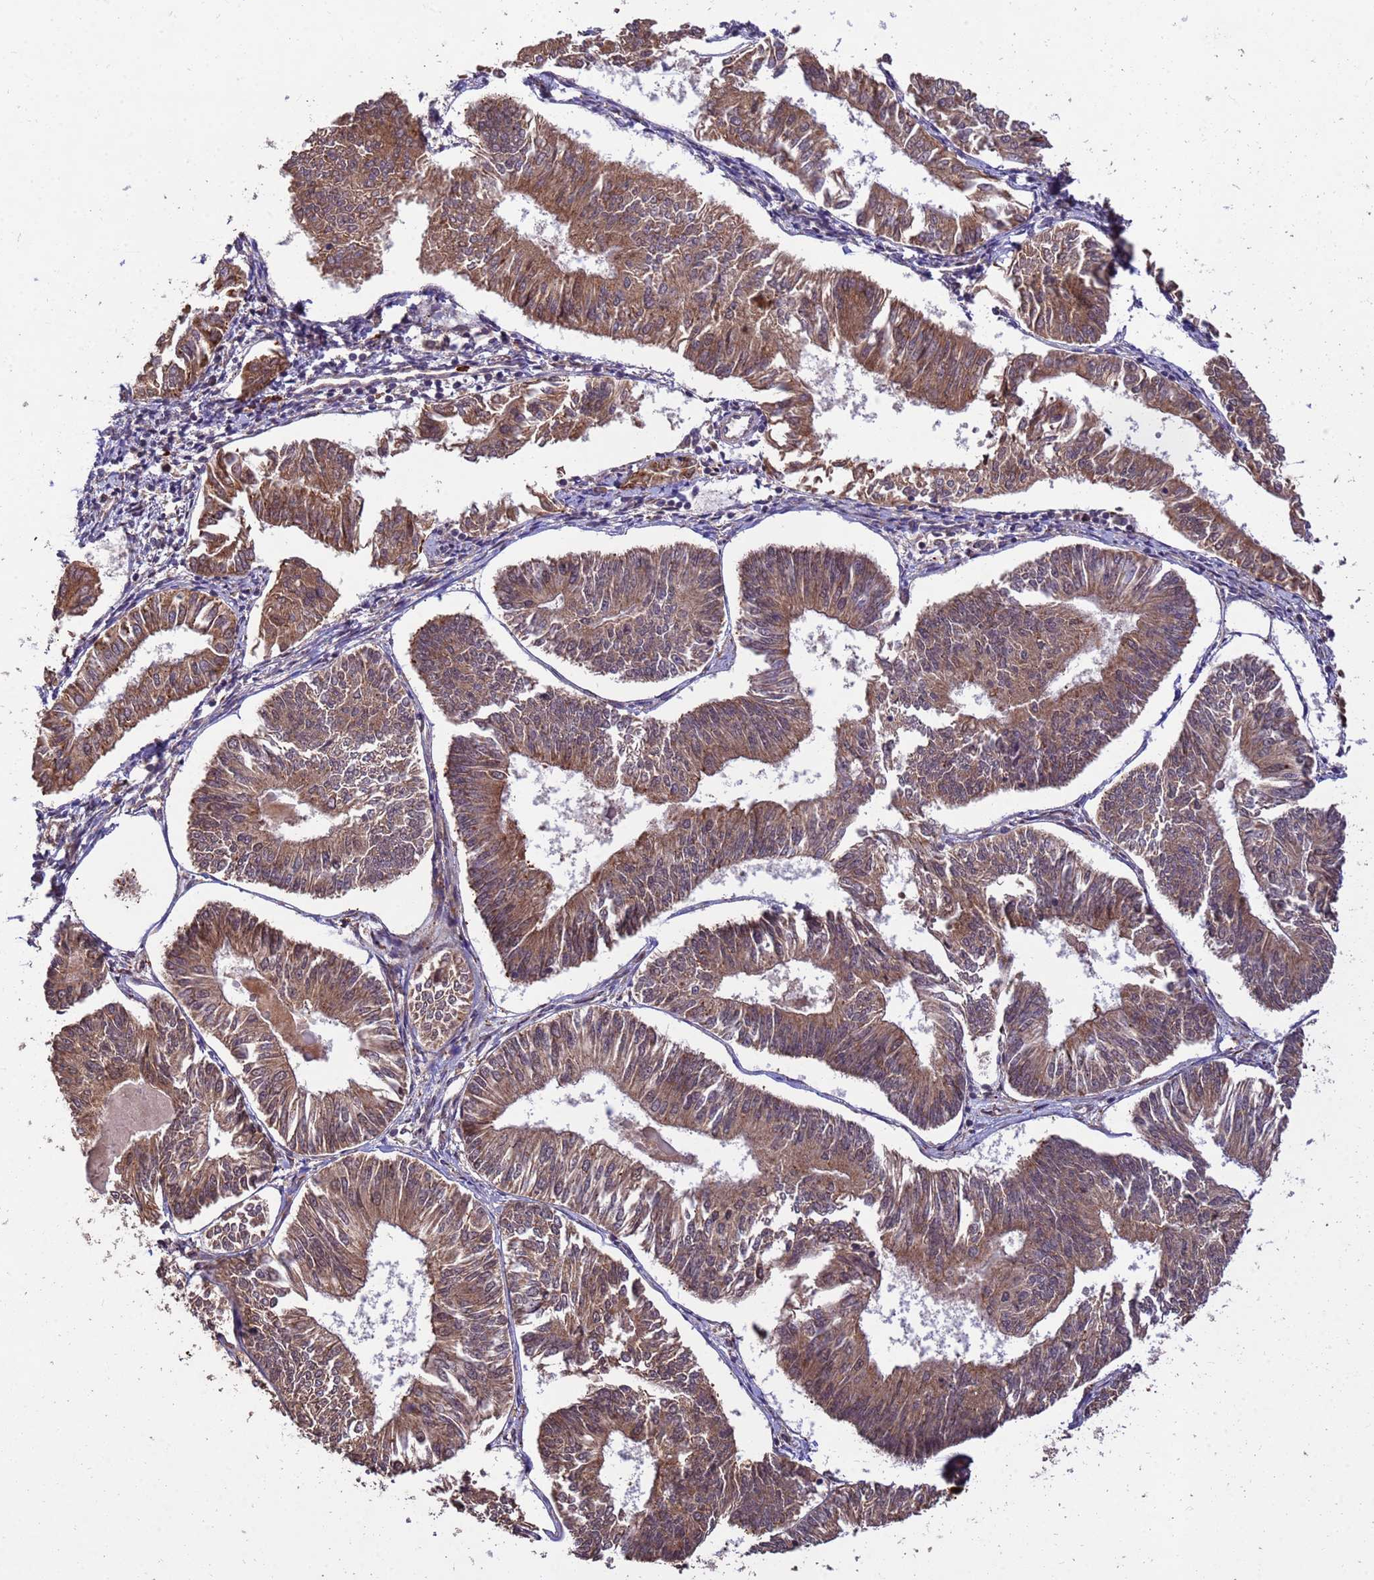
{"staining": {"intensity": "moderate", "quantity": ">75%", "location": "cytoplasmic/membranous"}, "tissue": "endometrial cancer", "cell_type": "Tumor cells", "image_type": "cancer", "snomed": [{"axis": "morphology", "description": "Adenocarcinoma, NOS"}, {"axis": "topography", "description": "Endometrium"}], "caption": "Protein staining of endometrial adenocarcinoma tissue shows moderate cytoplasmic/membranous expression in about >75% of tumor cells.", "gene": "ZNF619", "patient": {"sex": "female", "age": 58}}